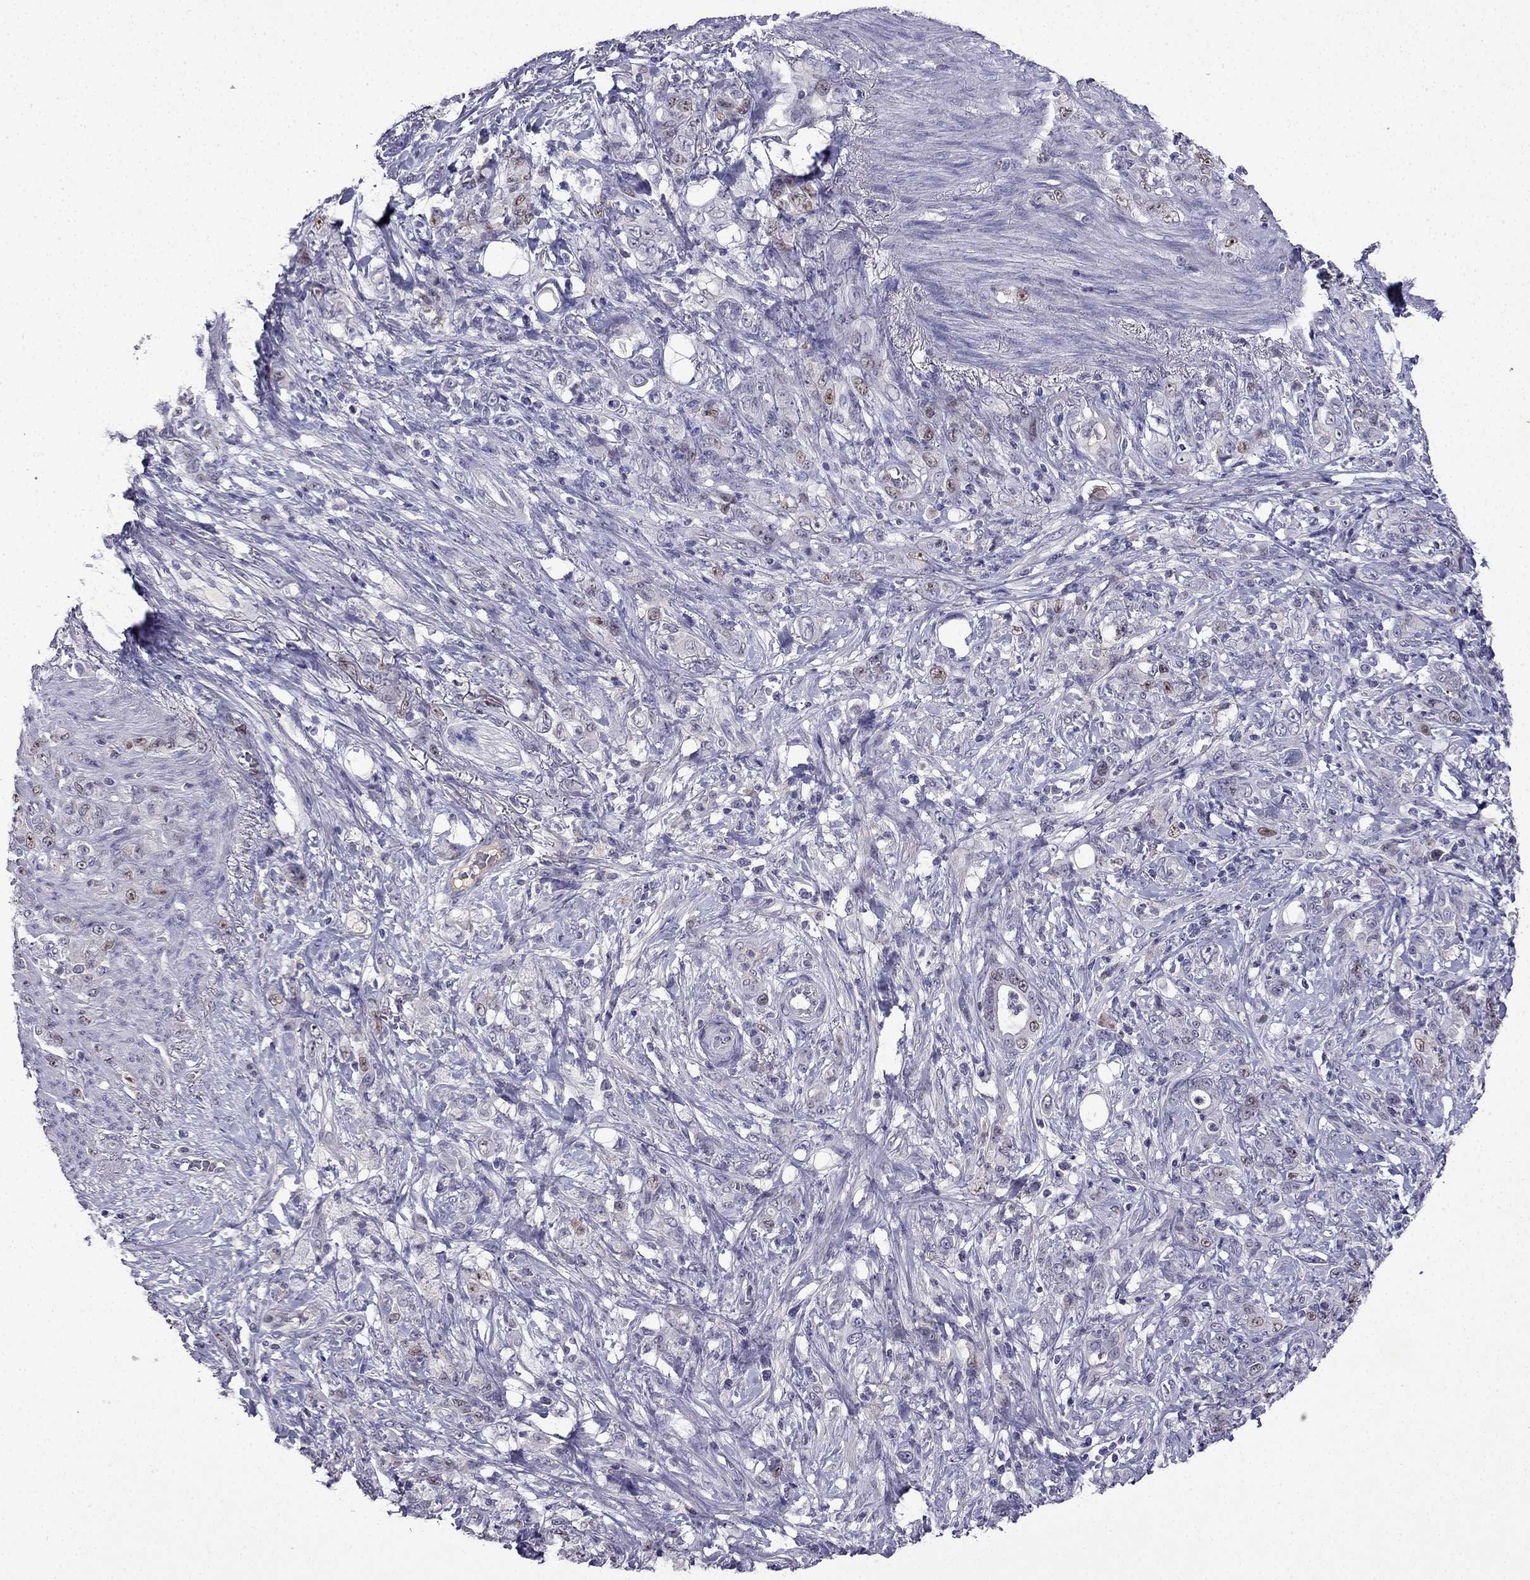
{"staining": {"intensity": "weak", "quantity": "<25%", "location": "nuclear"}, "tissue": "stomach cancer", "cell_type": "Tumor cells", "image_type": "cancer", "snomed": [{"axis": "morphology", "description": "Adenocarcinoma, NOS"}, {"axis": "topography", "description": "Stomach"}], "caption": "Immunohistochemistry of stomach cancer (adenocarcinoma) displays no expression in tumor cells.", "gene": "UHRF1", "patient": {"sex": "female", "age": 79}}